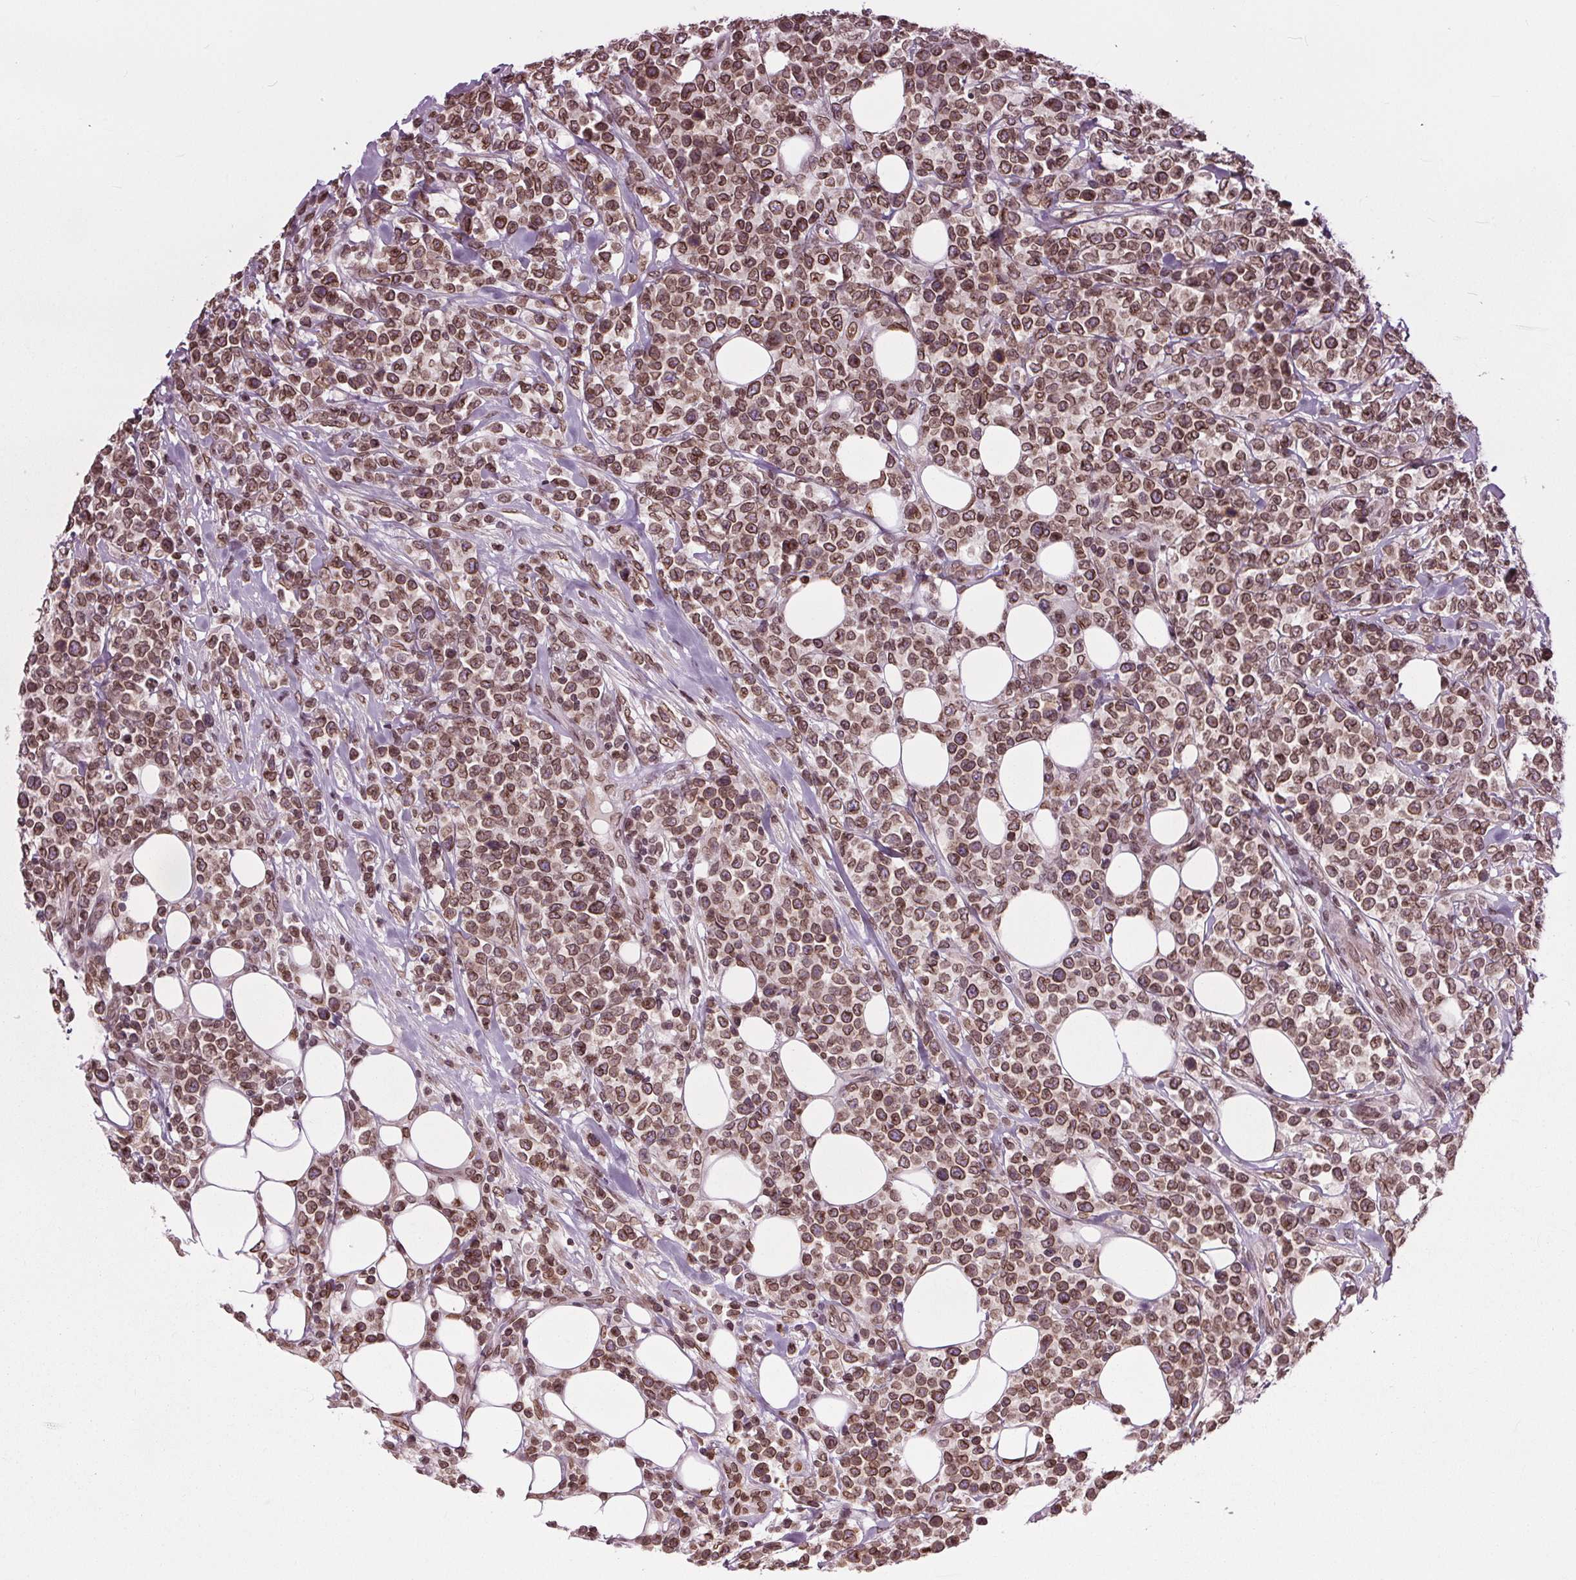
{"staining": {"intensity": "moderate", "quantity": ">75%", "location": "cytoplasmic/membranous,nuclear"}, "tissue": "lymphoma", "cell_type": "Tumor cells", "image_type": "cancer", "snomed": [{"axis": "morphology", "description": "Malignant lymphoma, non-Hodgkin's type, High grade"}, {"axis": "topography", "description": "Soft tissue"}], "caption": "High-grade malignant lymphoma, non-Hodgkin's type tissue displays moderate cytoplasmic/membranous and nuclear expression in about >75% of tumor cells", "gene": "TTC39C", "patient": {"sex": "female", "age": 56}}